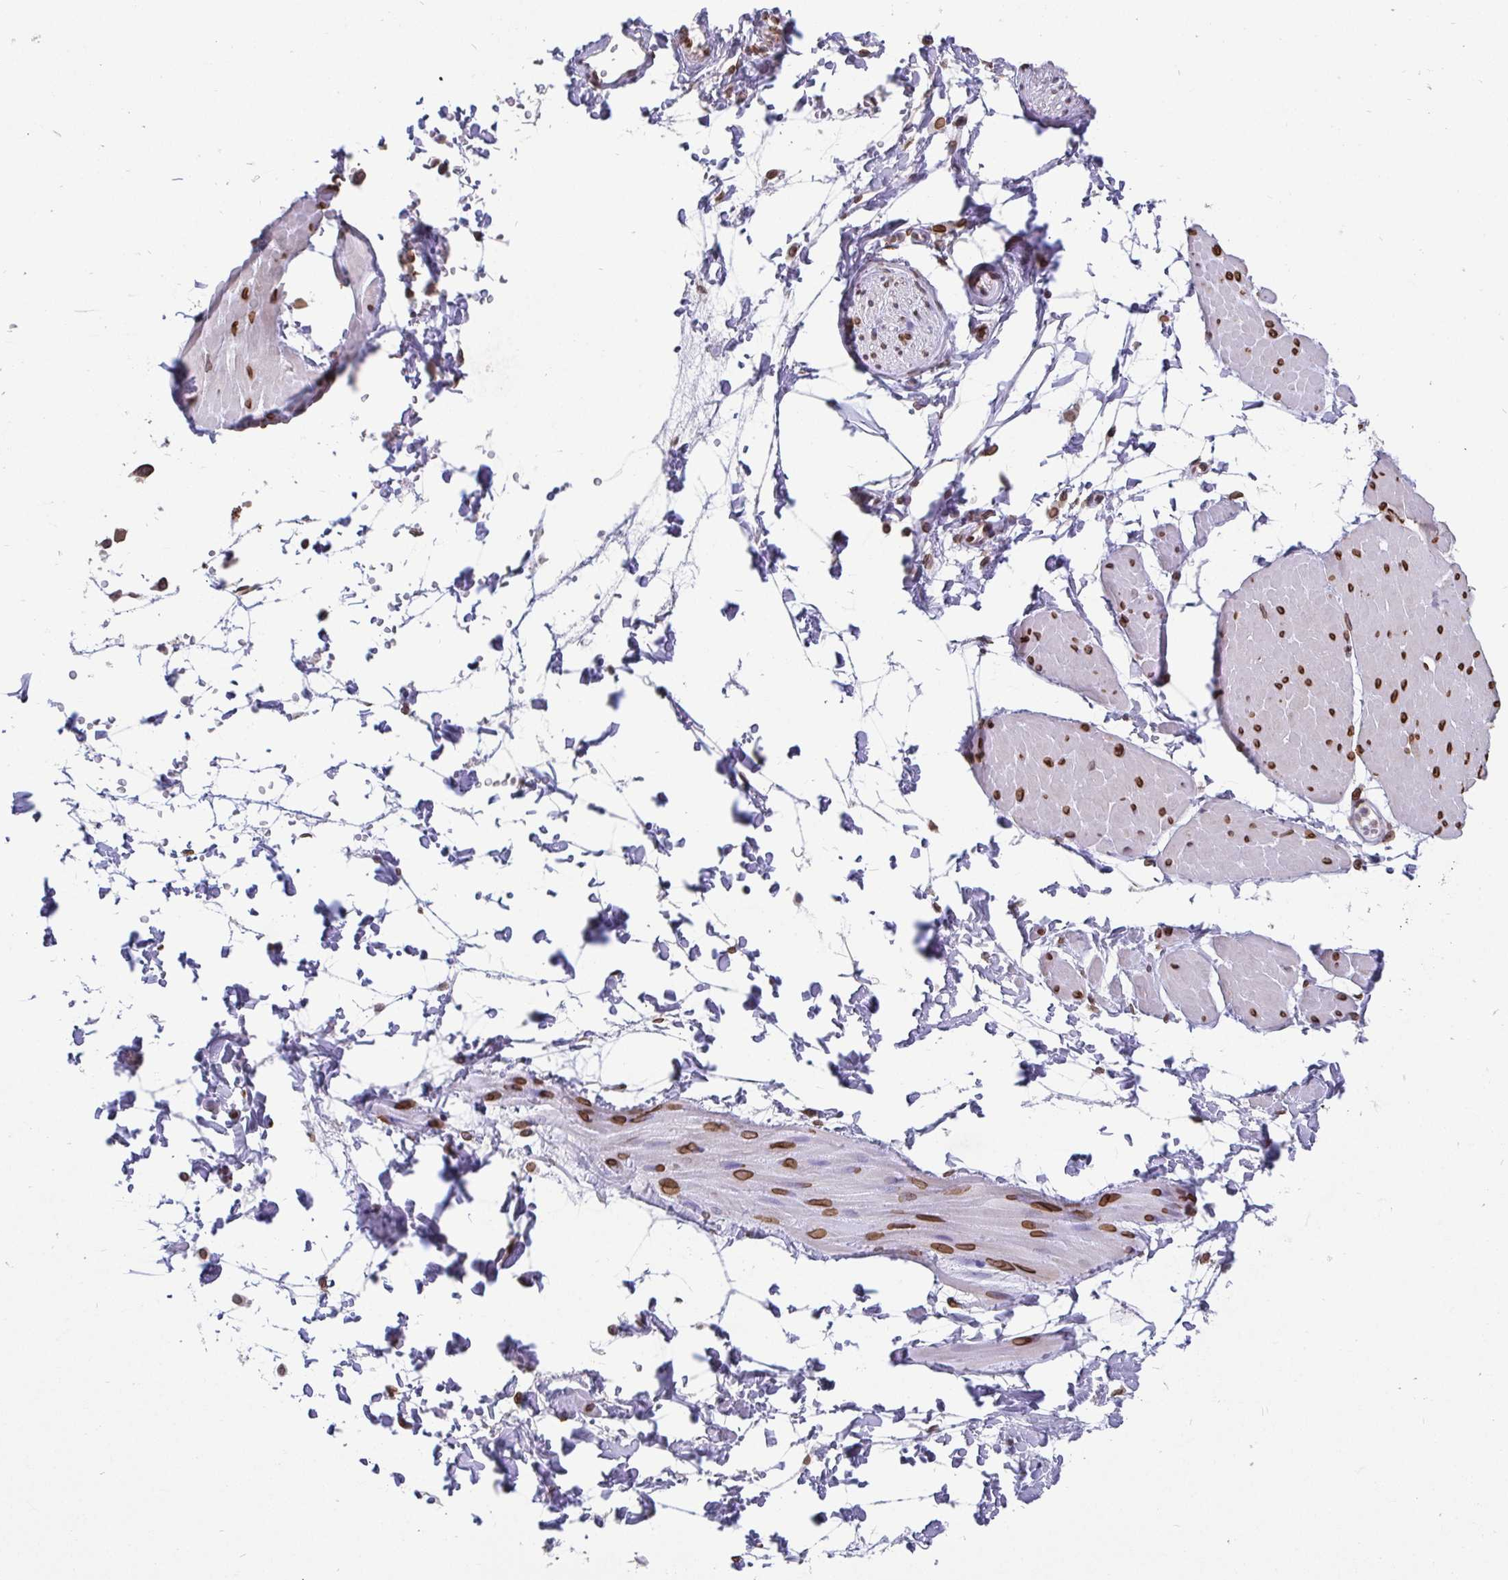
{"staining": {"intensity": "weak", "quantity": ">75%", "location": "nuclear"}, "tissue": "adipose tissue", "cell_type": "Adipocytes", "image_type": "normal", "snomed": [{"axis": "morphology", "description": "Normal tissue, NOS"}, {"axis": "topography", "description": "Smooth muscle"}, {"axis": "topography", "description": "Peripheral nerve tissue"}], "caption": "Normal adipose tissue exhibits weak nuclear positivity in approximately >75% of adipocytes, visualized by immunohistochemistry.", "gene": "EMD", "patient": {"sex": "male", "age": 58}}